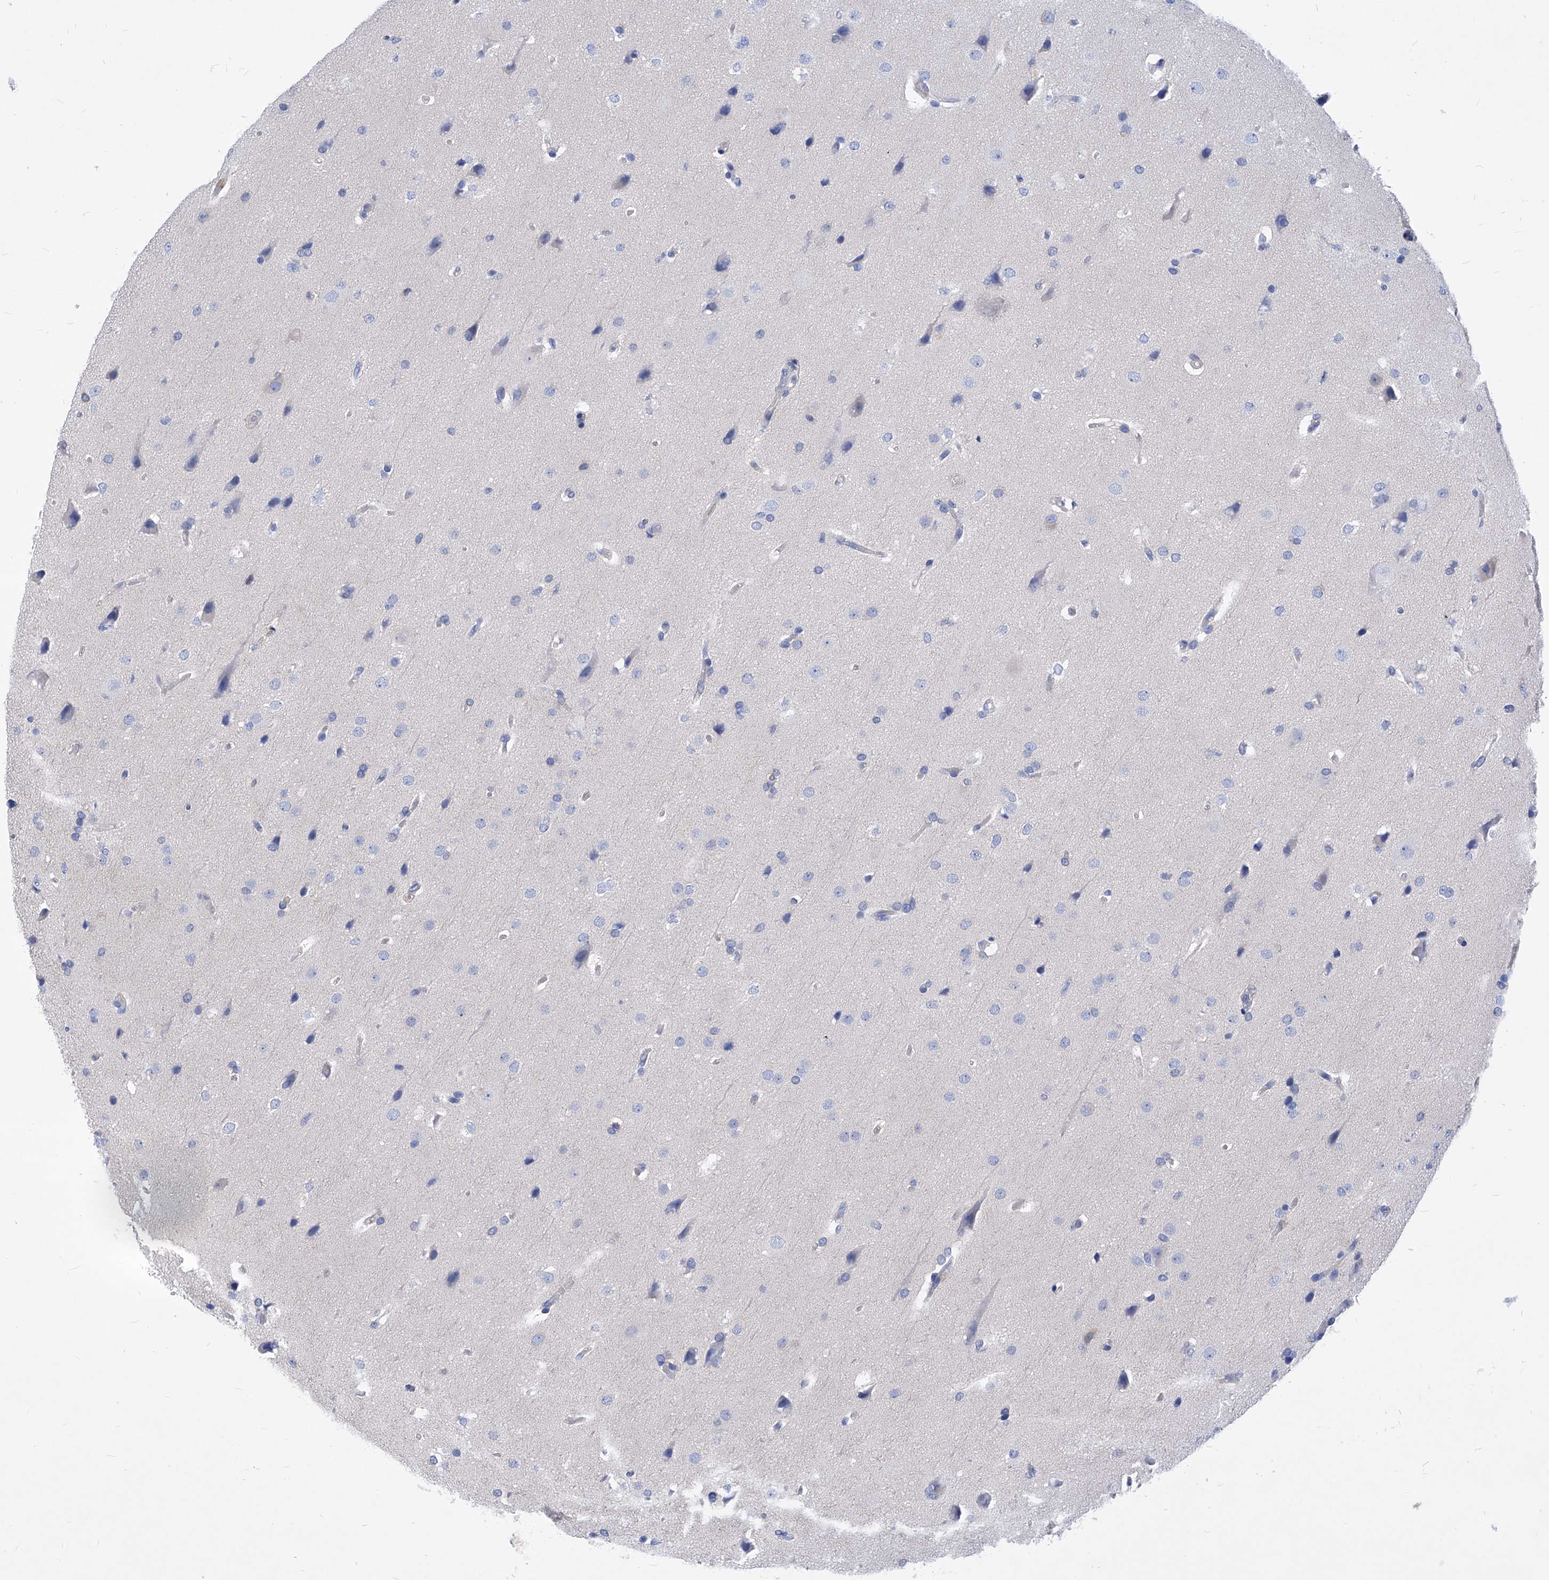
{"staining": {"intensity": "negative", "quantity": "none", "location": "none"}, "tissue": "glioma", "cell_type": "Tumor cells", "image_type": "cancer", "snomed": [{"axis": "morphology", "description": "Glioma, malignant, Low grade"}, {"axis": "topography", "description": "Brain"}], "caption": "Tumor cells are negative for brown protein staining in malignant low-grade glioma.", "gene": "XPNPEP1", "patient": {"sex": "female", "age": 37}}